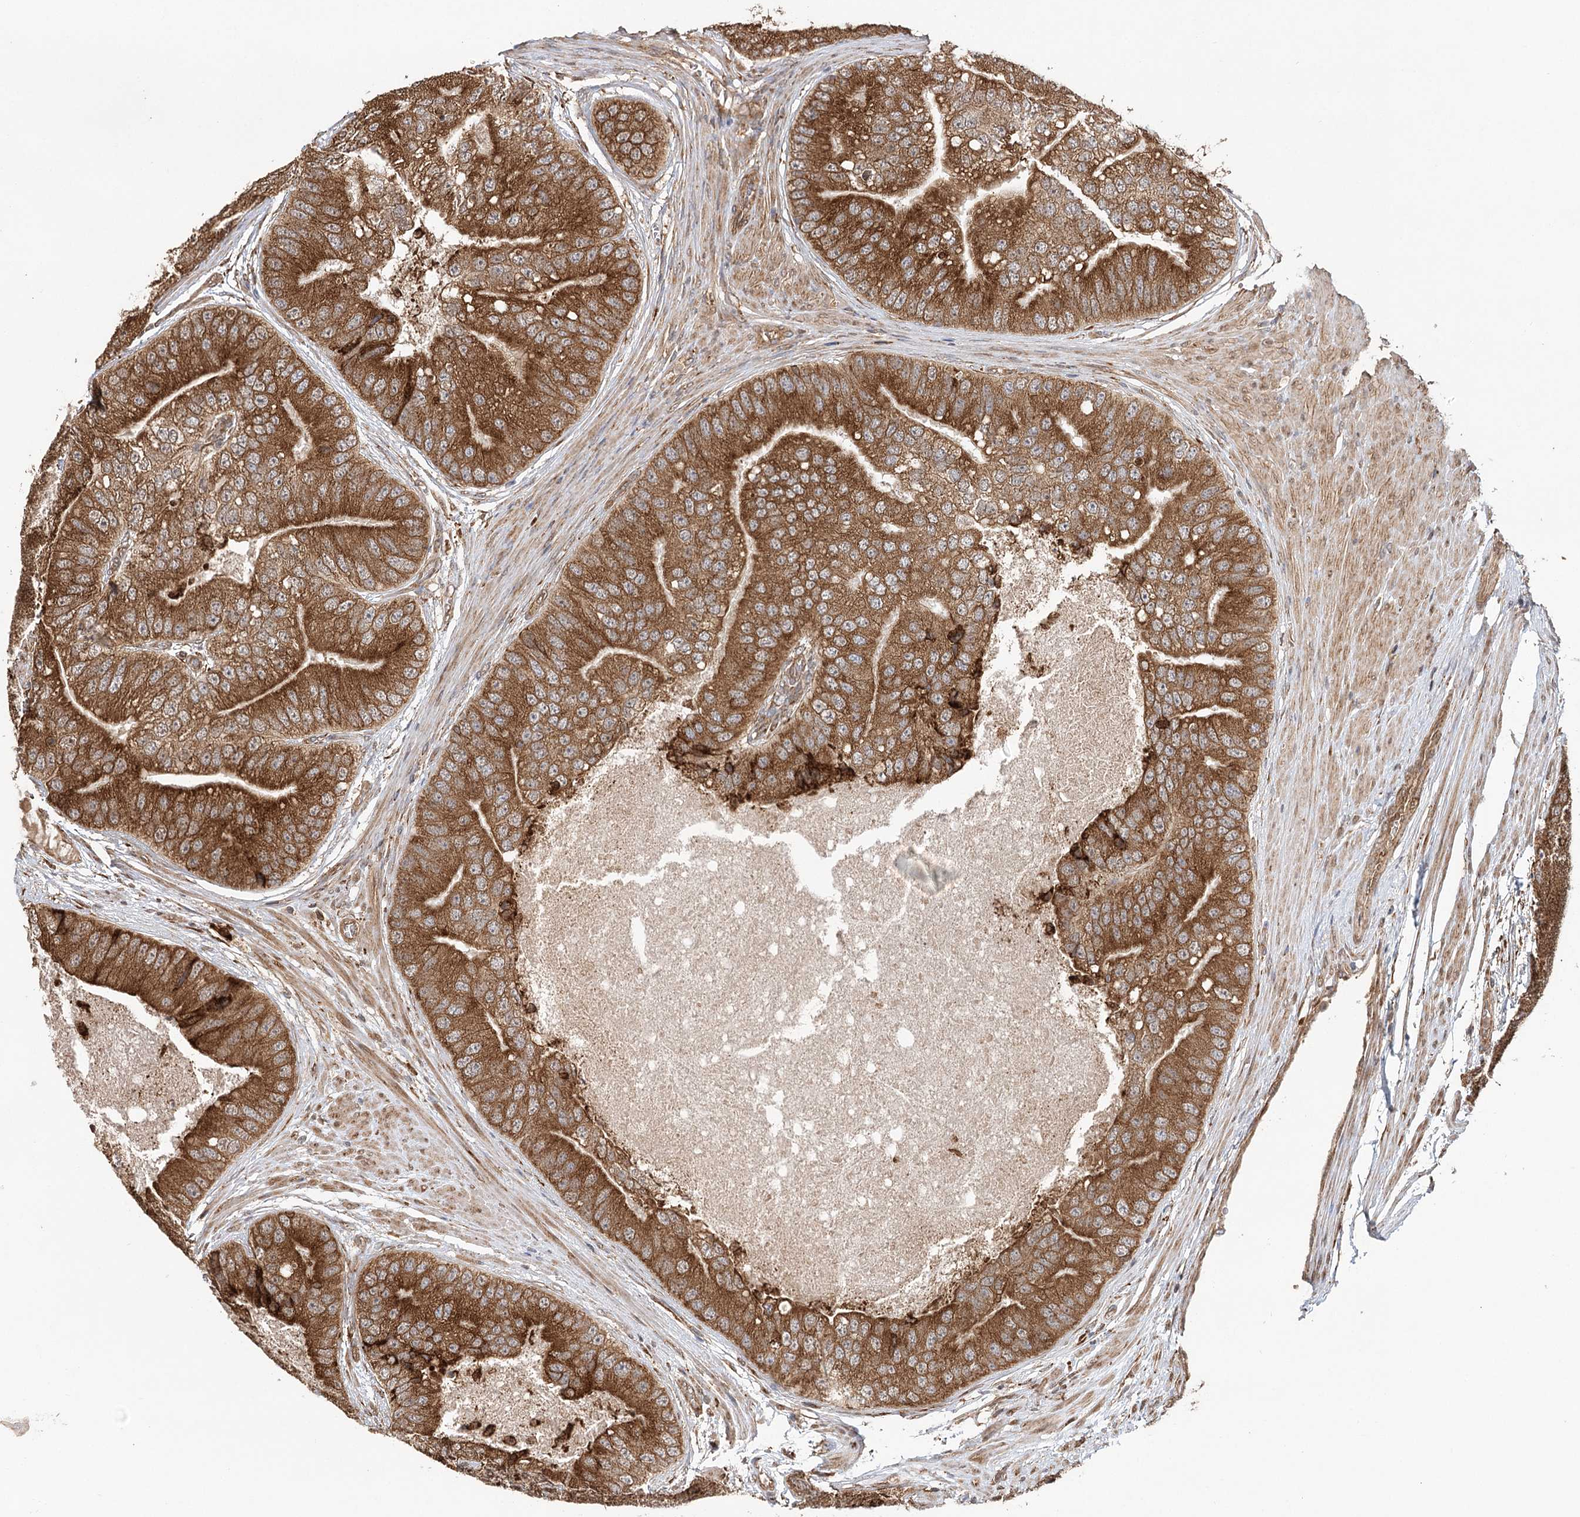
{"staining": {"intensity": "strong", "quantity": ">75%", "location": "cytoplasmic/membranous"}, "tissue": "prostate cancer", "cell_type": "Tumor cells", "image_type": "cancer", "snomed": [{"axis": "morphology", "description": "Adenocarcinoma, High grade"}, {"axis": "topography", "description": "Prostate"}], "caption": "Human high-grade adenocarcinoma (prostate) stained for a protein (brown) exhibits strong cytoplasmic/membranous positive positivity in approximately >75% of tumor cells.", "gene": "DNAJB14", "patient": {"sex": "male", "age": 70}}